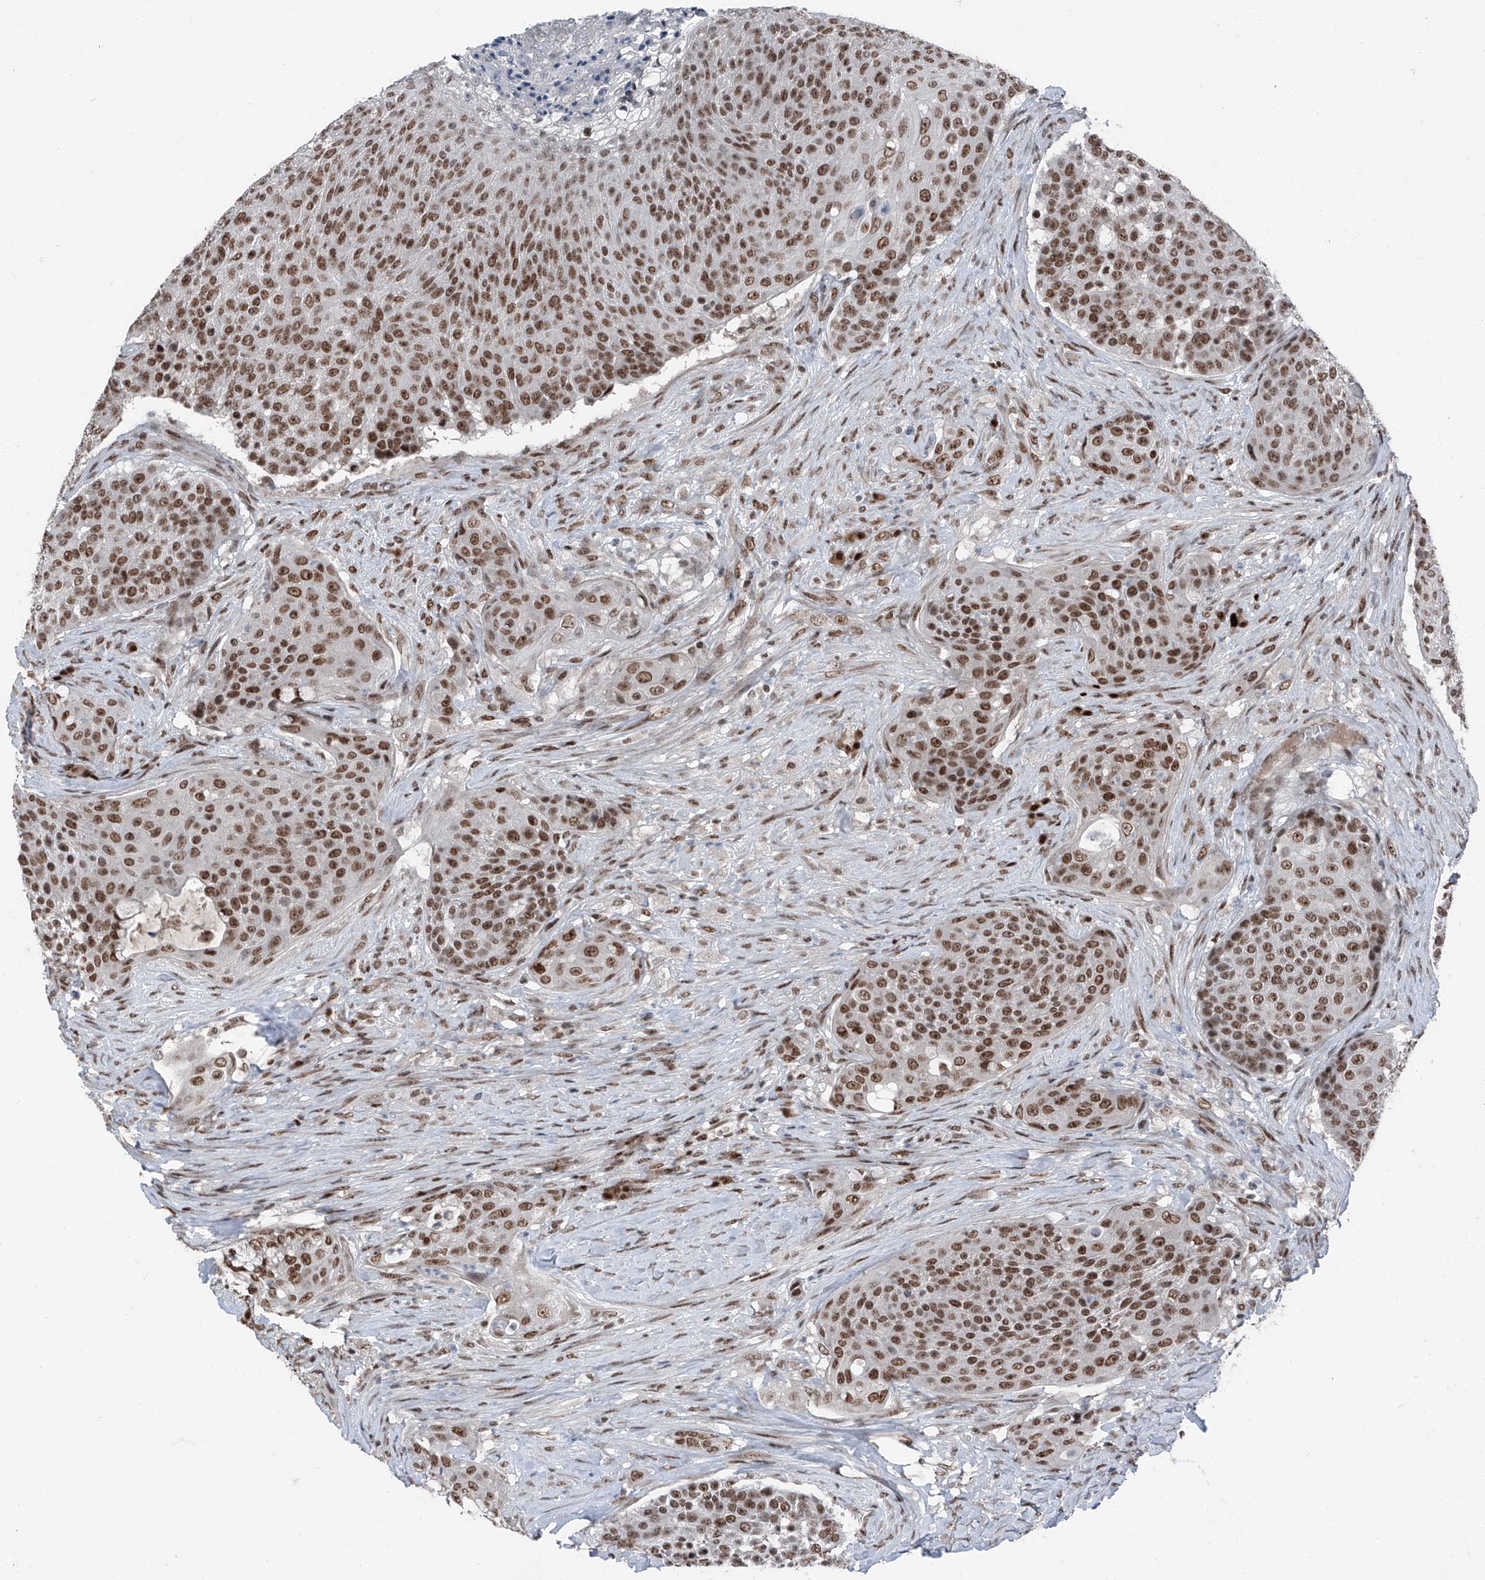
{"staining": {"intensity": "moderate", "quantity": ">75%", "location": "nuclear"}, "tissue": "urothelial cancer", "cell_type": "Tumor cells", "image_type": "cancer", "snomed": [{"axis": "morphology", "description": "Urothelial carcinoma, High grade"}, {"axis": "topography", "description": "Urinary bladder"}], "caption": "Protein expression analysis of urothelial cancer demonstrates moderate nuclear positivity in approximately >75% of tumor cells.", "gene": "BMI1", "patient": {"sex": "female", "age": 63}}